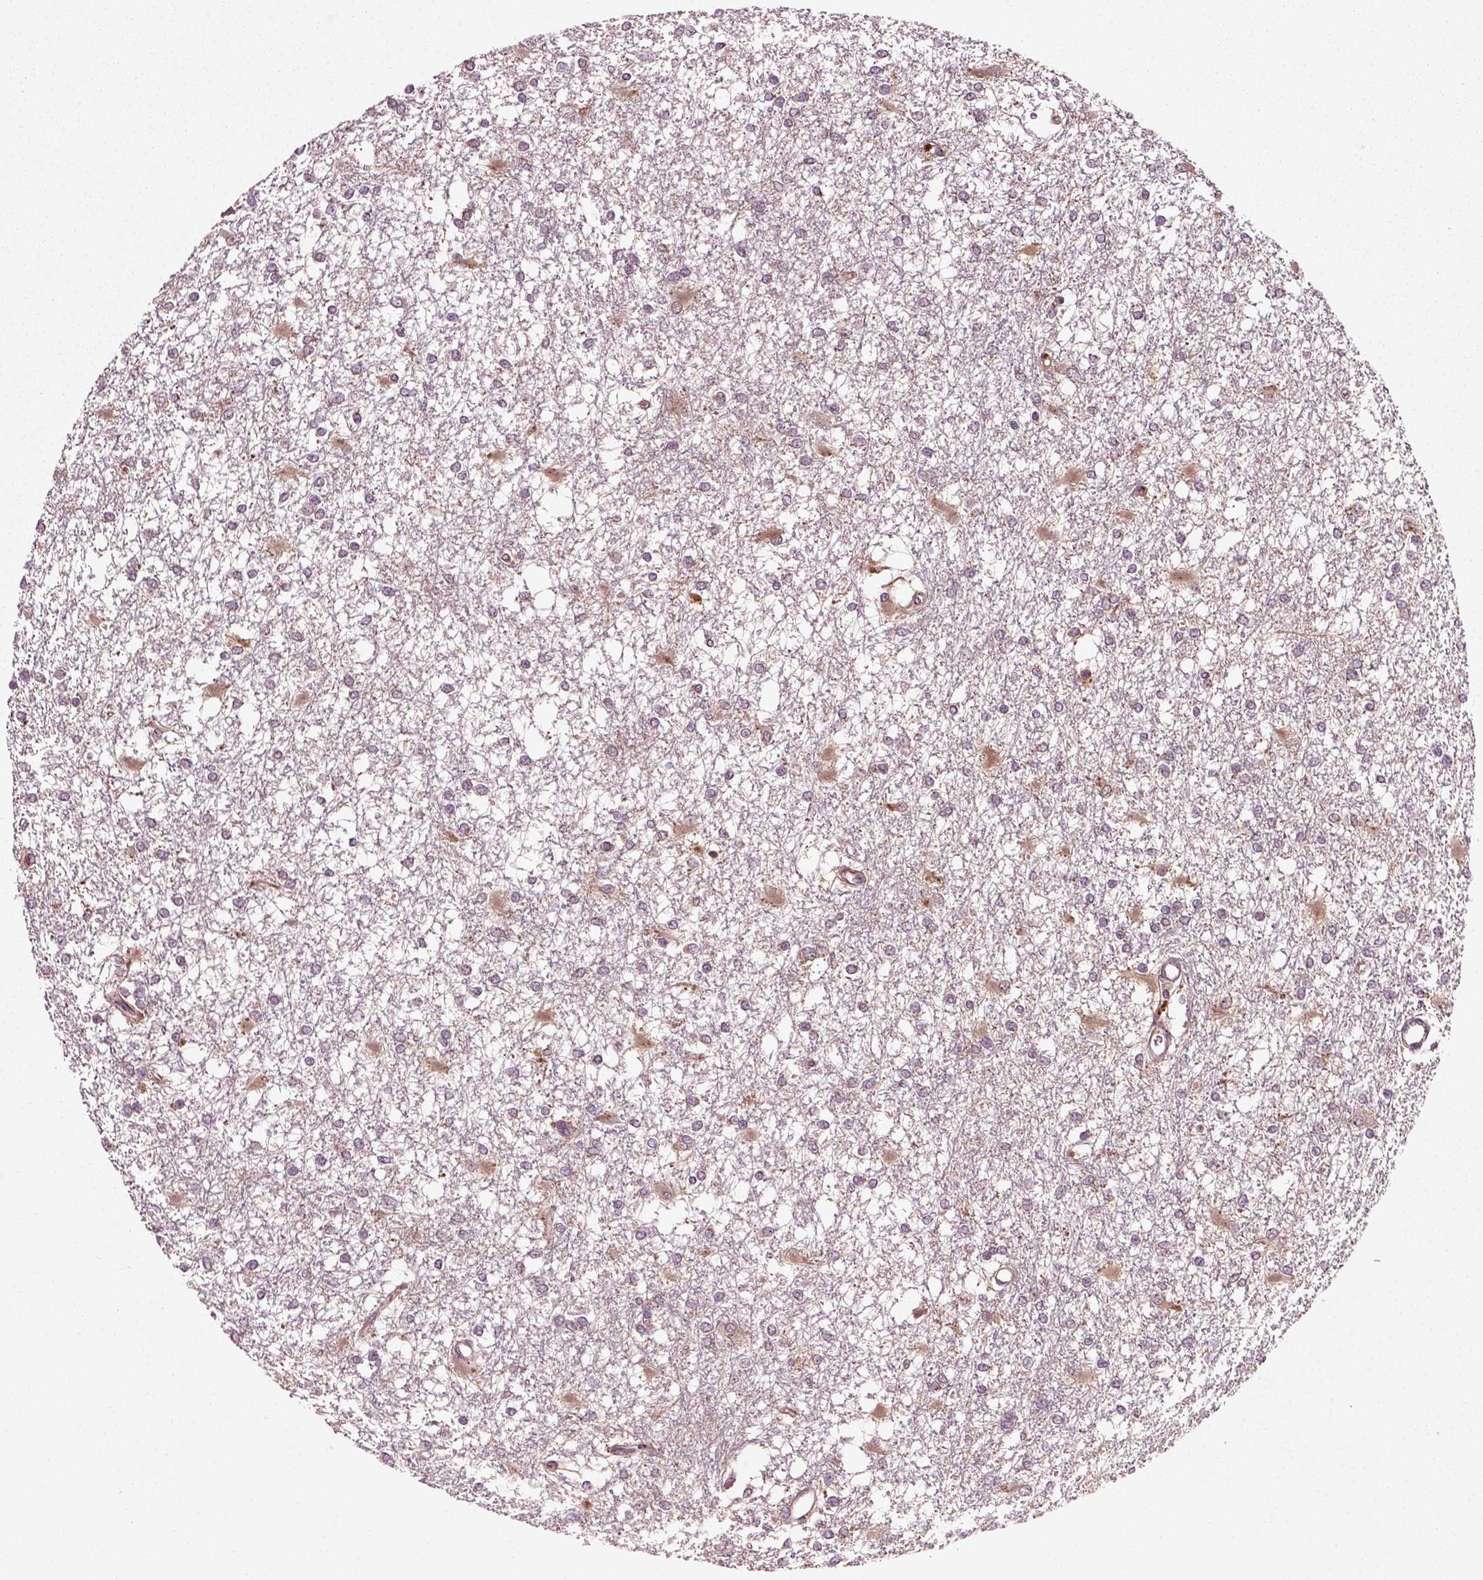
{"staining": {"intensity": "negative", "quantity": "none", "location": "none"}, "tissue": "glioma", "cell_type": "Tumor cells", "image_type": "cancer", "snomed": [{"axis": "morphology", "description": "Glioma, malignant, High grade"}, {"axis": "topography", "description": "Cerebral cortex"}], "caption": "Glioma stained for a protein using immunohistochemistry (IHC) reveals no staining tumor cells.", "gene": "PLCD3", "patient": {"sex": "male", "age": 79}}